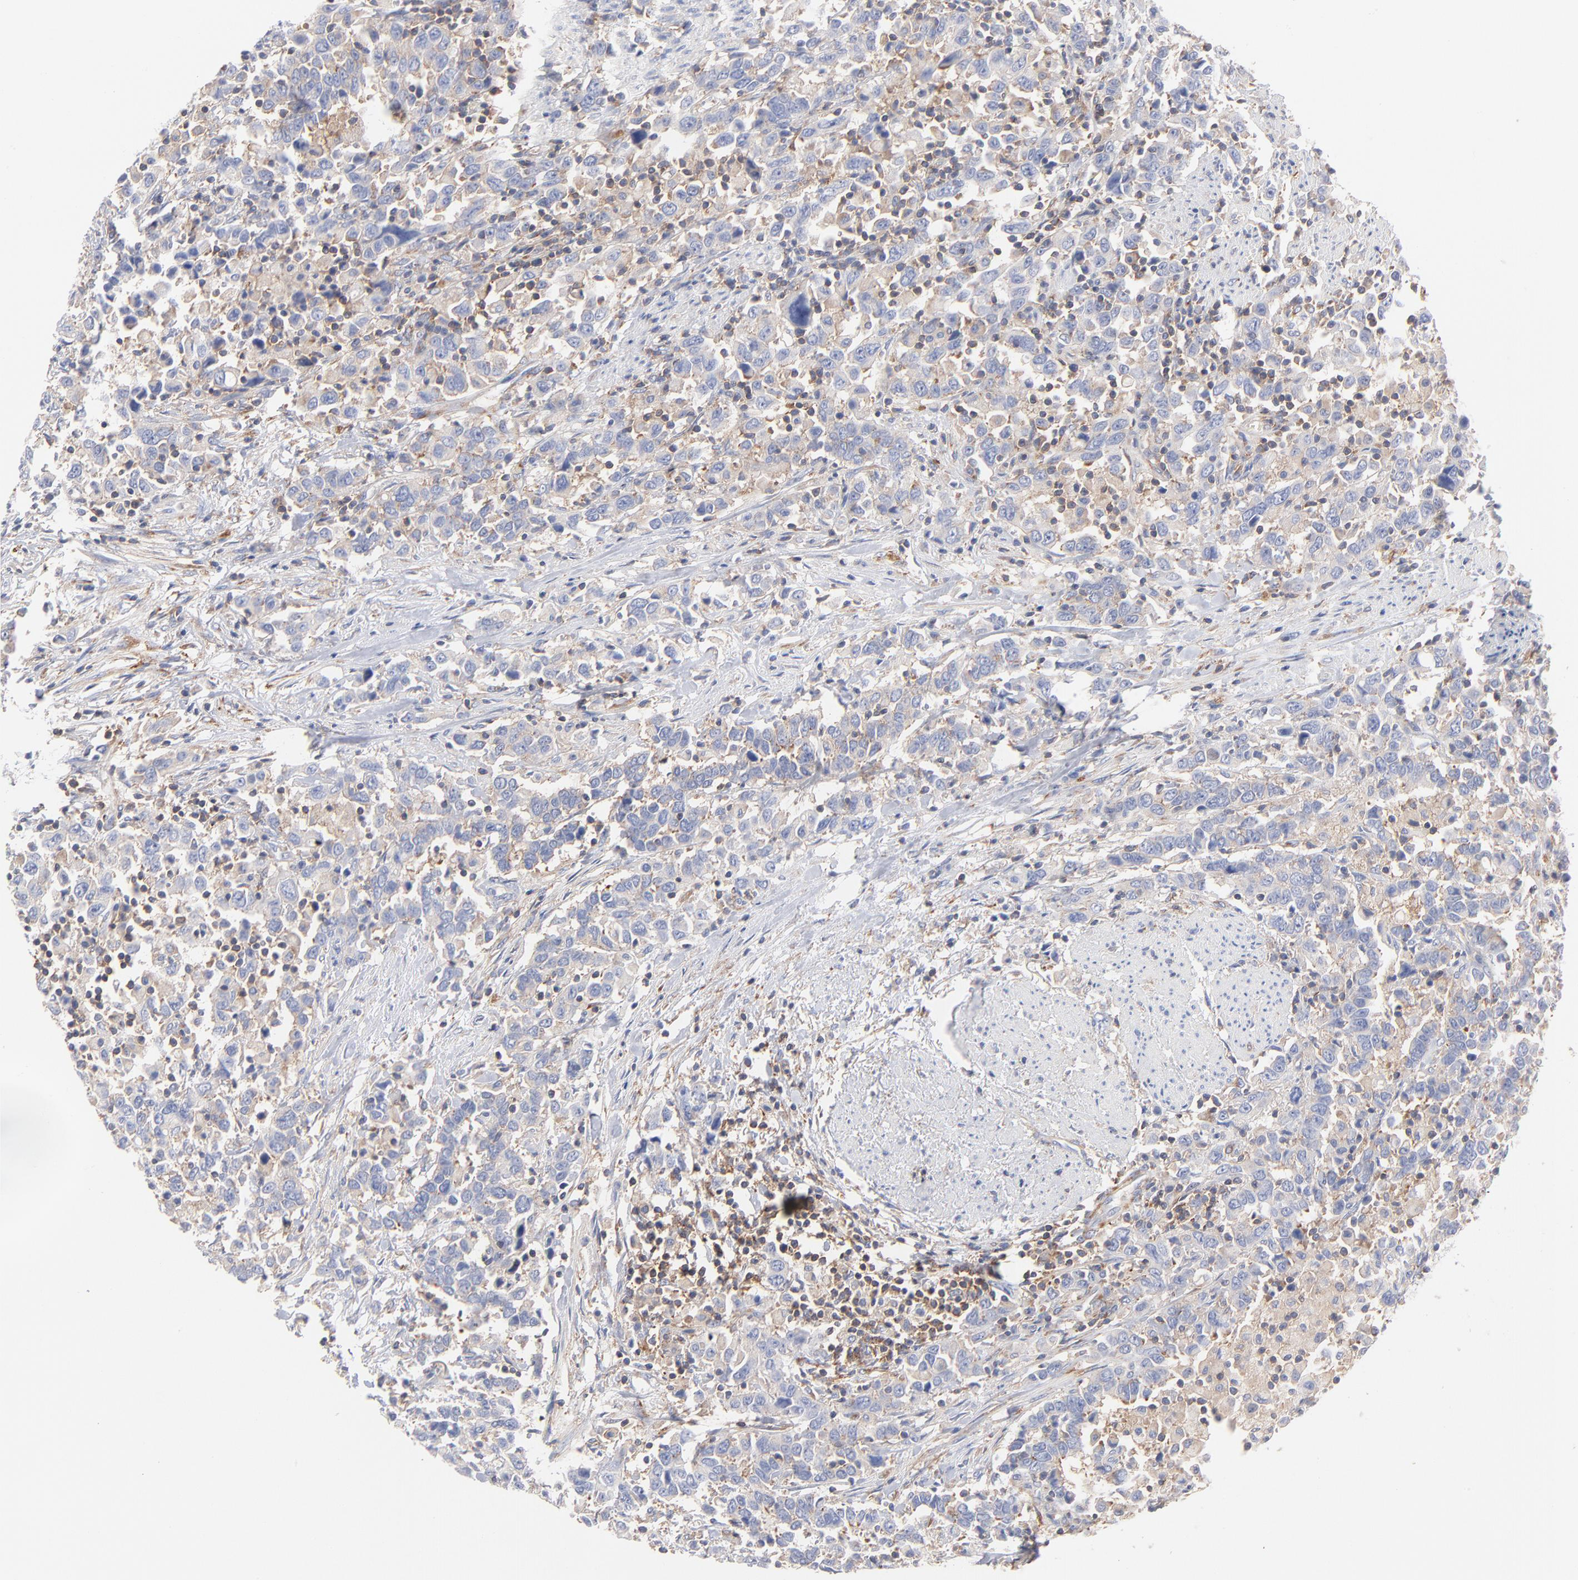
{"staining": {"intensity": "negative", "quantity": "none", "location": "none"}, "tissue": "urothelial cancer", "cell_type": "Tumor cells", "image_type": "cancer", "snomed": [{"axis": "morphology", "description": "Urothelial carcinoma, High grade"}, {"axis": "topography", "description": "Urinary bladder"}], "caption": "High power microscopy image of an IHC micrograph of urothelial cancer, revealing no significant positivity in tumor cells.", "gene": "SEPTIN6", "patient": {"sex": "male", "age": 61}}